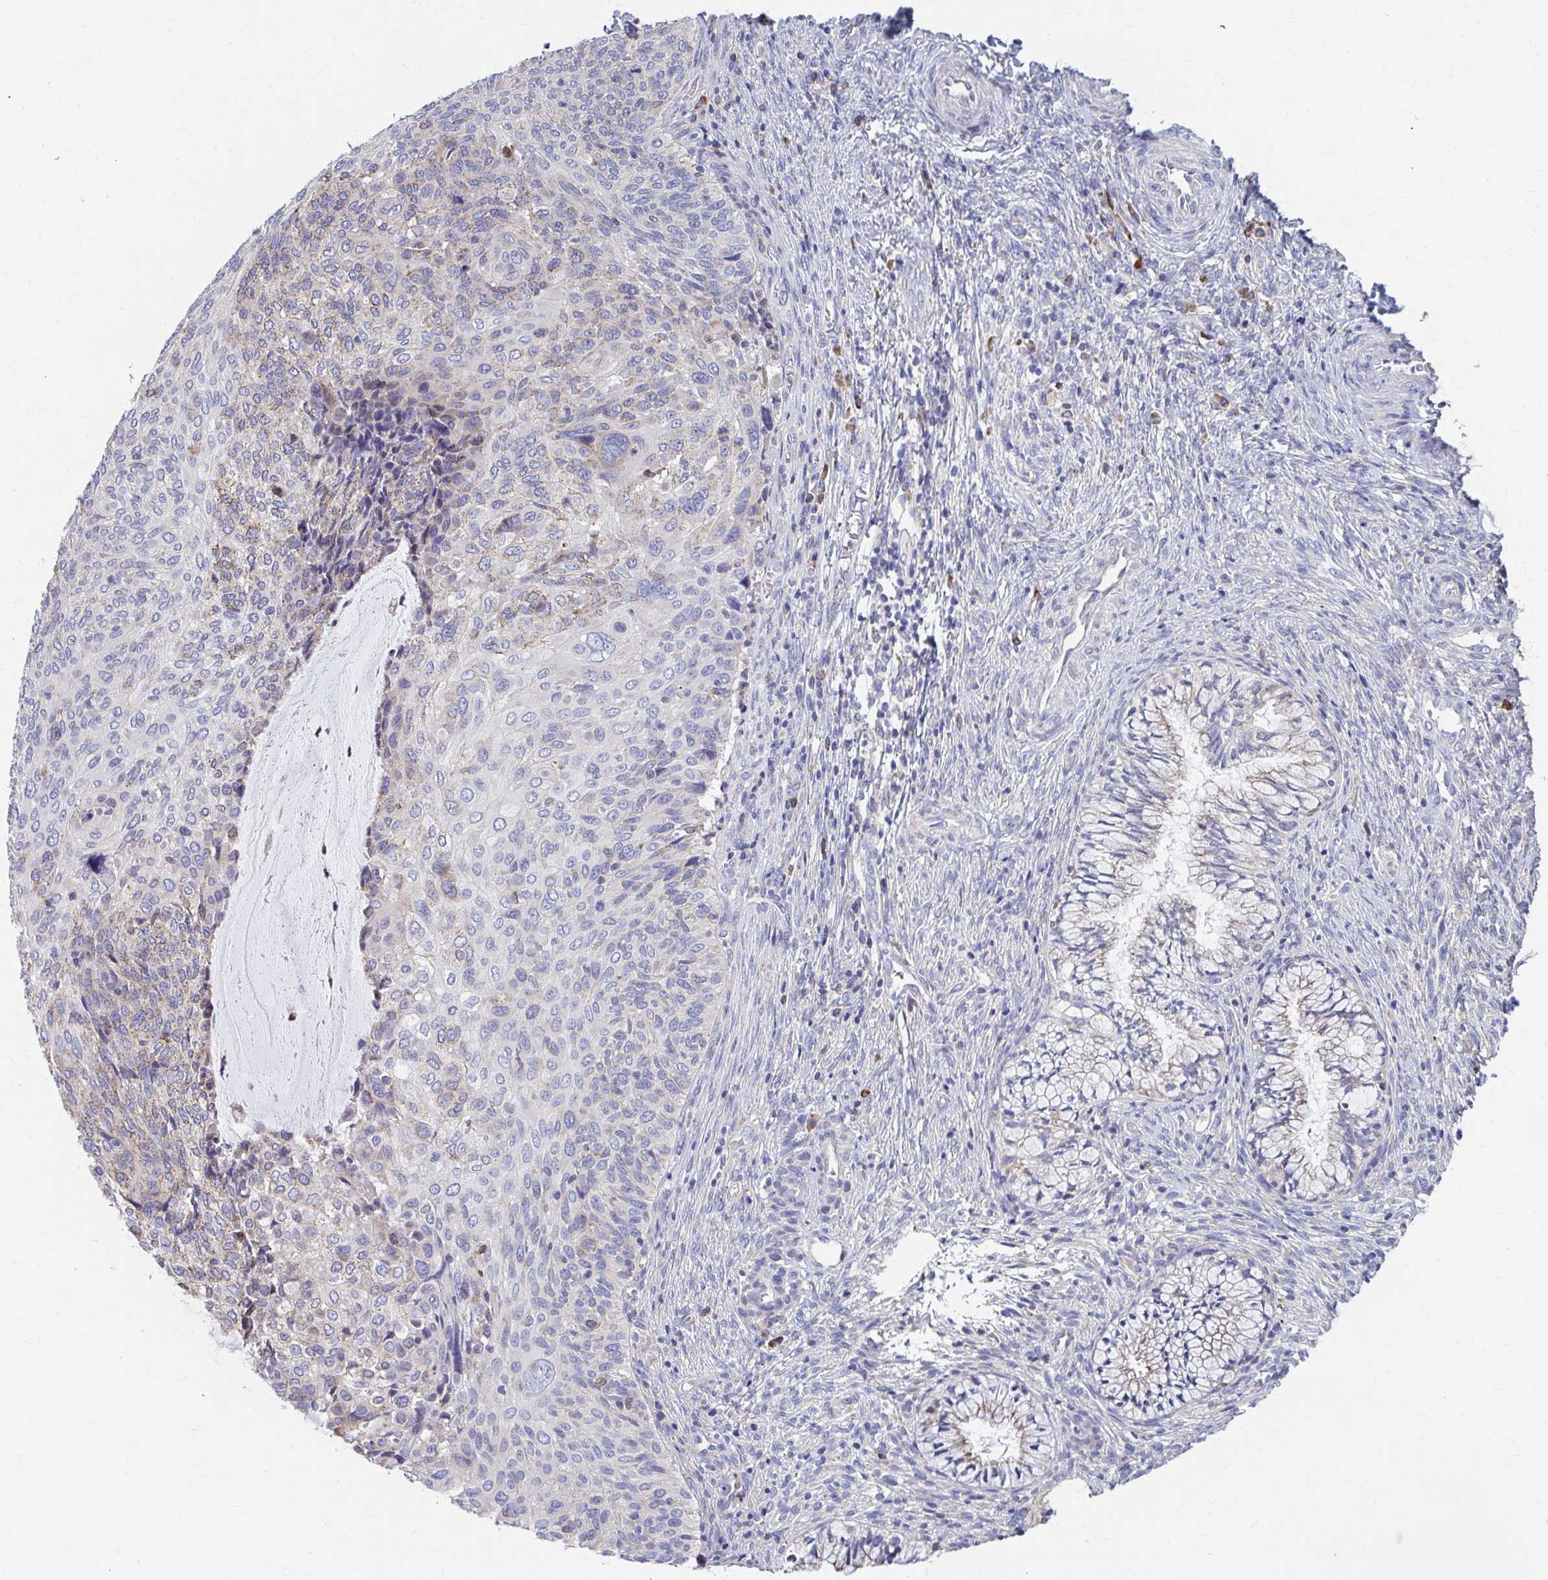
{"staining": {"intensity": "negative", "quantity": "none", "location": "none"}, "tissue": "cervical cancer", "cell_type": "Tumor cells", "image_type": "cancer", "snomed": [{"axis": "morphology", "description": "Squamous cell carcinoma, NOS"}, {"axis": "topography", "description": "Cervix"}], "caption": "The histopathology image reveals no staining of tumor cells in squamous cell carcinoma (cervical).", "gene": "FKBP2", "patient": {"sex": "female", "age": 49}}